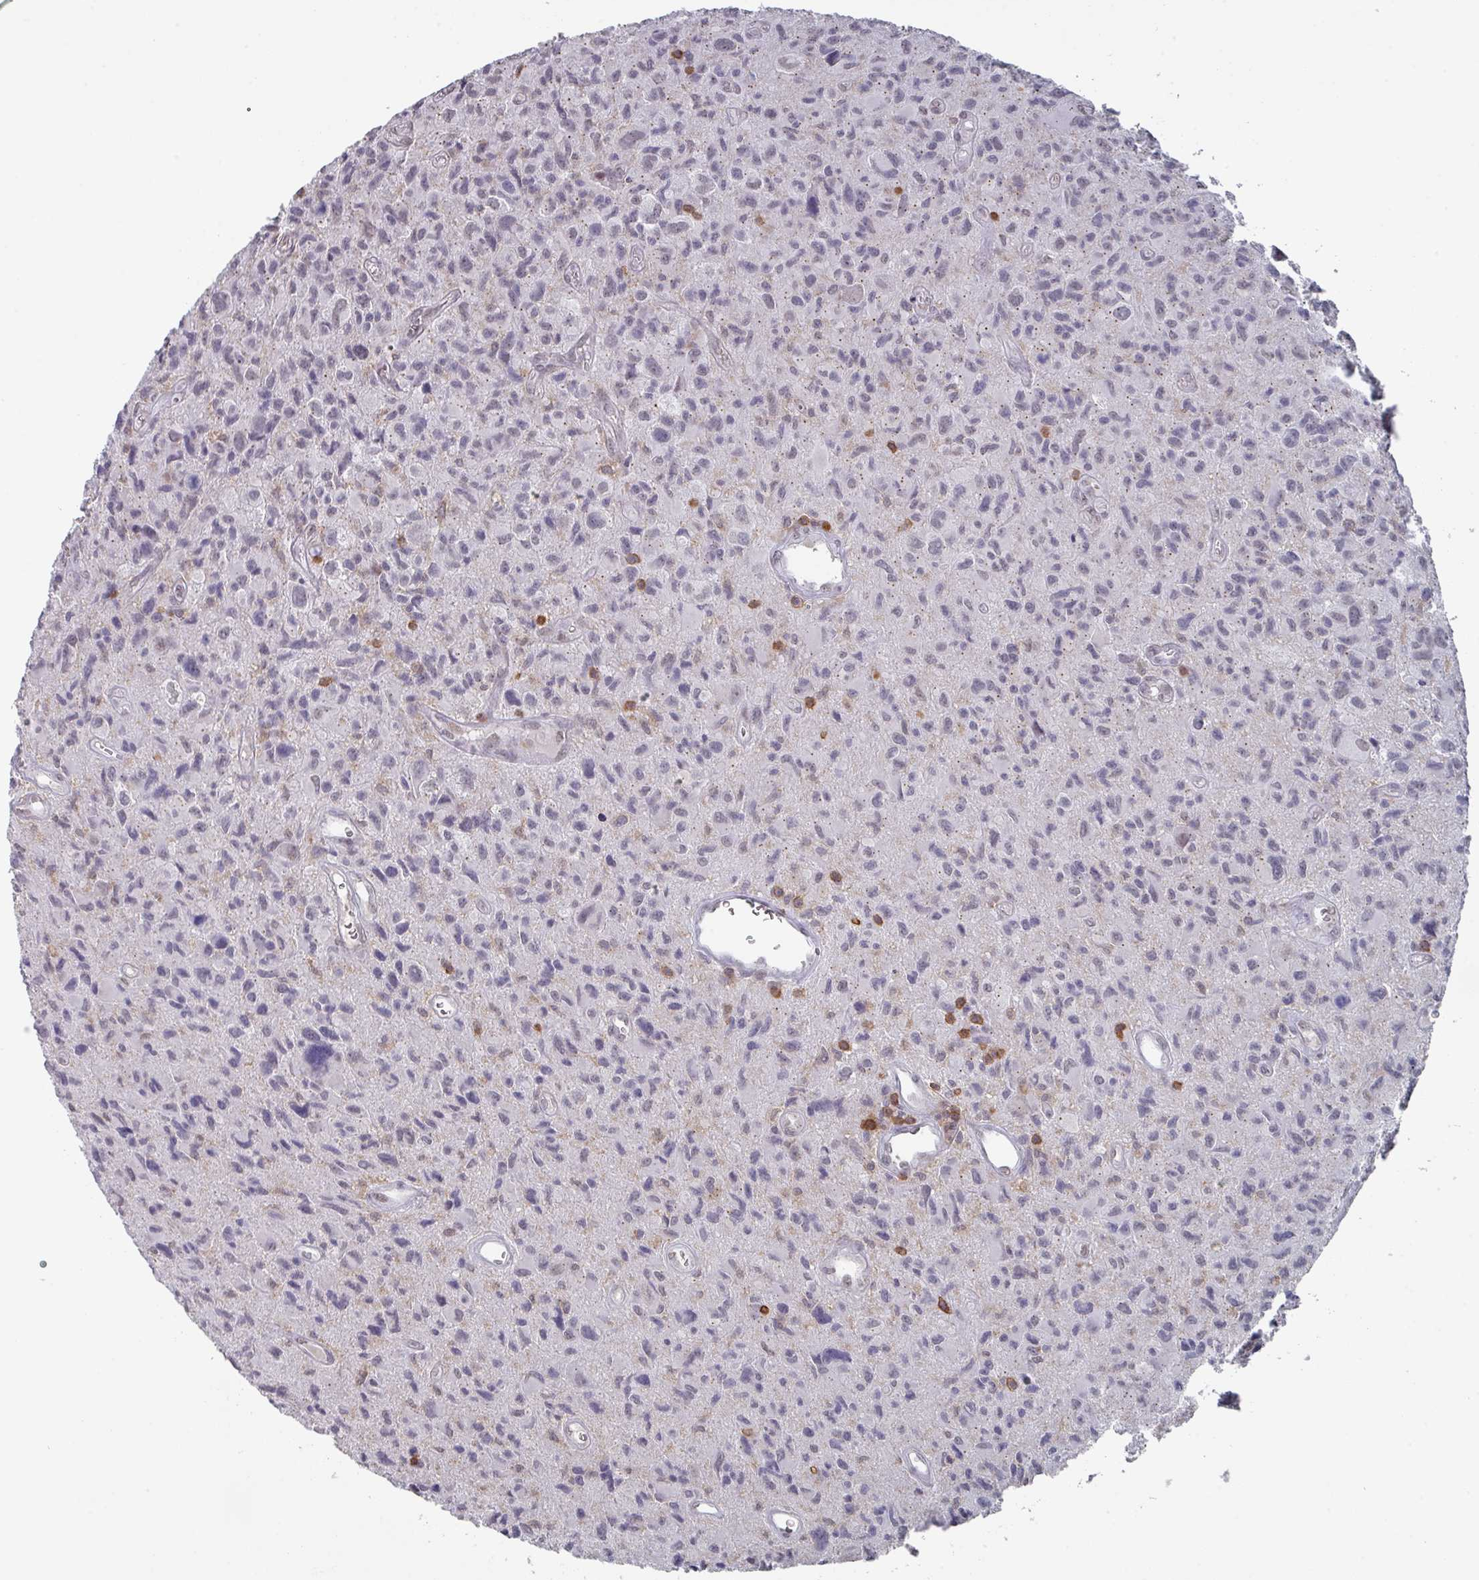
{"staining": {"intensity": "negative", "quantity": "none", "location": "none"}, "tissue": "glioma", "cell_type": "Tumor cells", "image_type": "cancer", "snomed": [{"axis": "morphology", "description": "Glioma, malignant, High grade"}, {"axis": "topography", "description": "Brain"}], "caption": "Immunohistochemistry histopathology image of neoplastic tissue: human malignant glioma (high-grade) stained with DAB (3,3'-diaminobenzidine) displays no significant protein expression in tumor cells.", "gene": "RASAL3", "patient": {"sex": "male", "age": 76}}